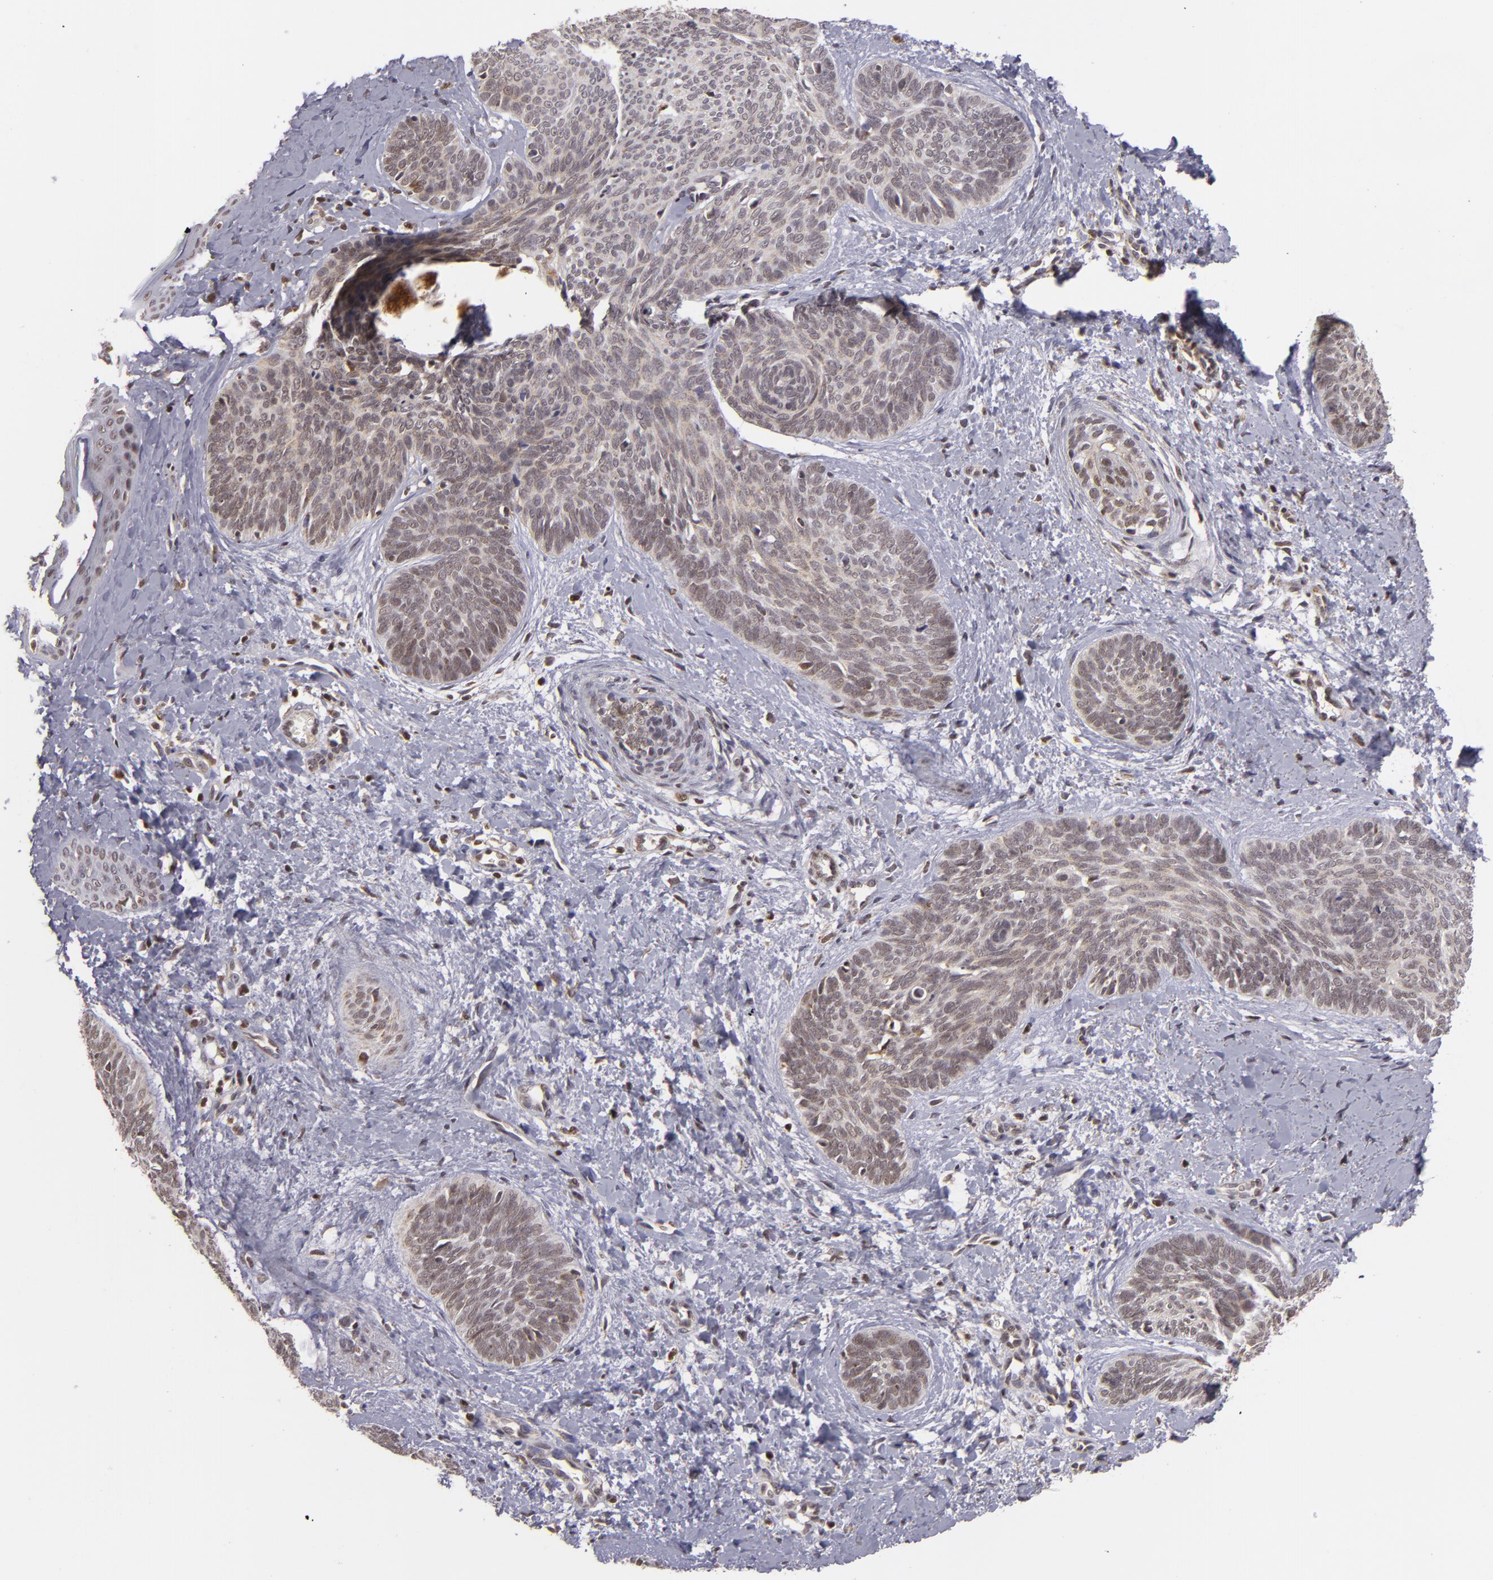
{"staining": {"intensity": "weak", "quantity": "25%-75%", "location": "nuclear"}, "tissue": "skin cancer", "cell_type": "Tumor cells", "image_type": "cancer", "snomed": [{"axis": "morphology", "description": "Basal cell carcinoma"}, {"axis": "topography", "description": "Skin"}], "caption": "Human skin basal cell carcinoma stained with a brown dye demonstrates weak nuclear positive expression in about 25%-75% of tumor cells.", "gene": "MXD1", "patient": {"sex": "female", "age": 81}}